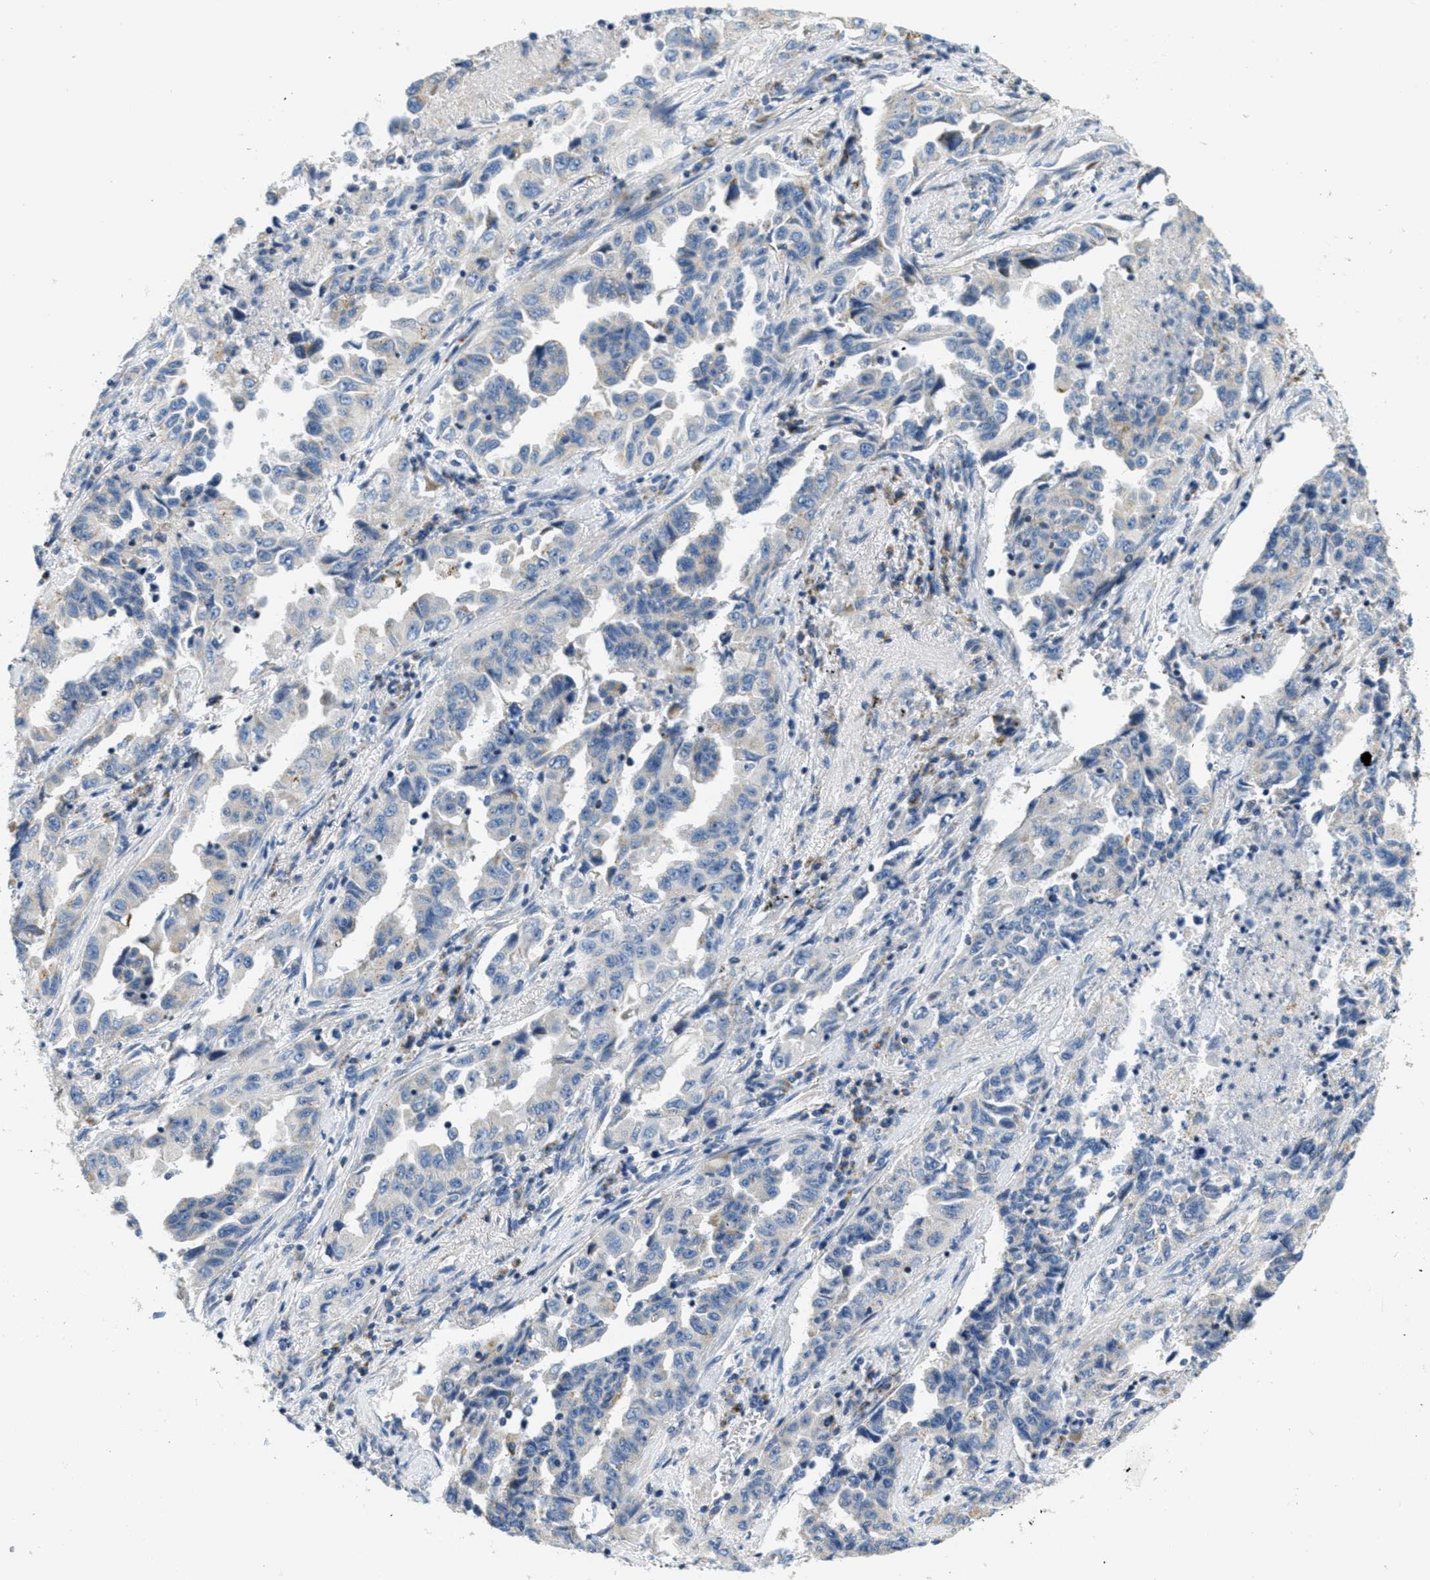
{"staining": {"intensity": "negative", "quantity": "none", "location": "none"}, "tissue": "lung cancer", "cell_type": "Tumor cells", "image_type": "cancer", "snomed": [{"axis": "morphology", "description": "Adenocarcinoma, NOS"}, {"axis": "topography", "description": "Lung"}], "caption": "The immunohistochemistry (IHC) micrograph has no significant staining in tumor cells of lung cancer tissue.", "gene": "CA4", "patient": {"sex": "female", "age": 51}}